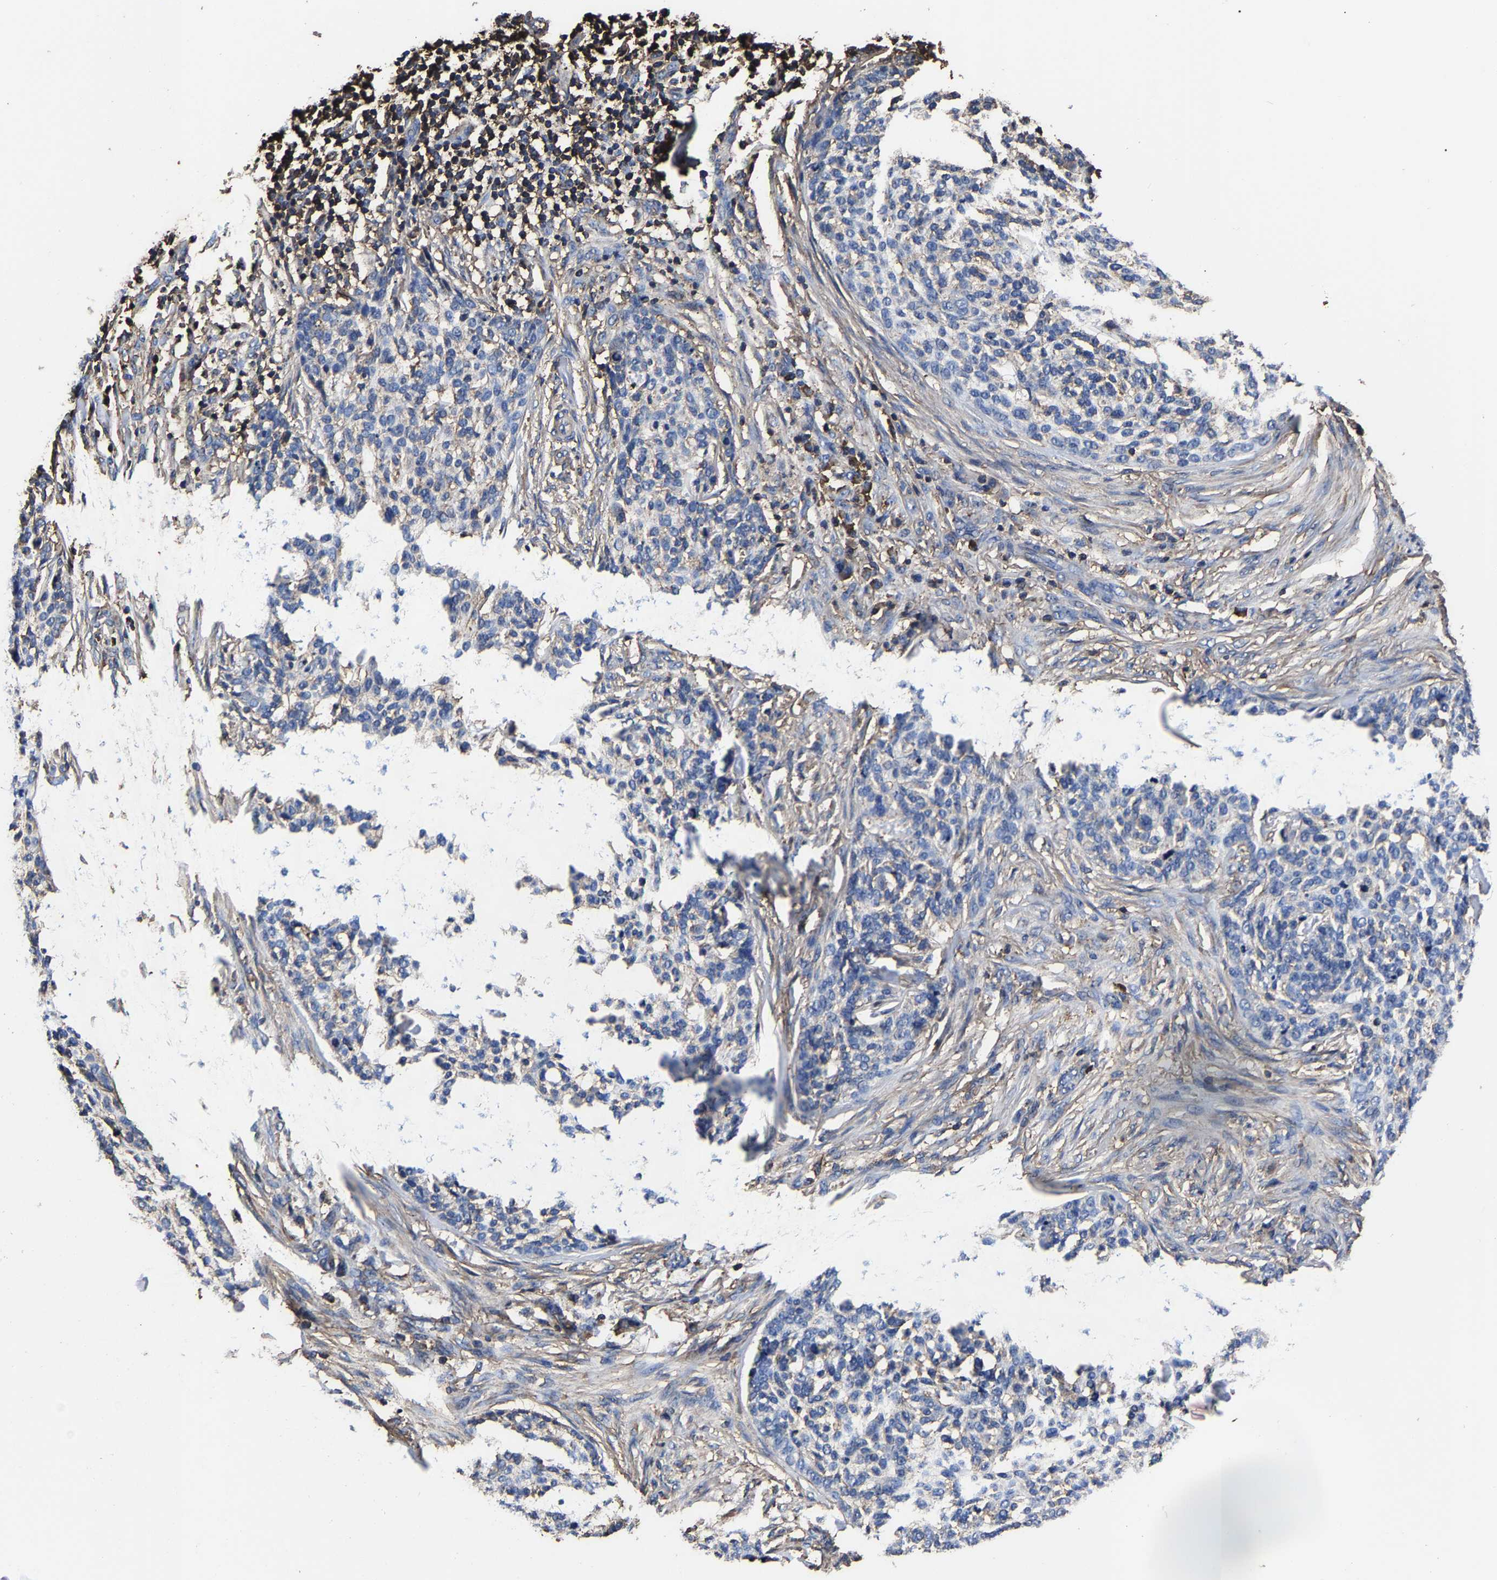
{"staining": {"intensity": "negative", "quantity": "none", "location": "none"}, "tissue": "skin cancer", "cell_type": "Tumor cells", "image_type": "cancer", "snomed": [{"axis": "morphology", "description": "Basal cell carcinoma"}, {"axis": "topography", "description": "Skin"}], "caption": "Tumor cells show no significant staining in skin cancer.", "gene": "SSH3", "patient": {"sex": "female", "age": 64}}